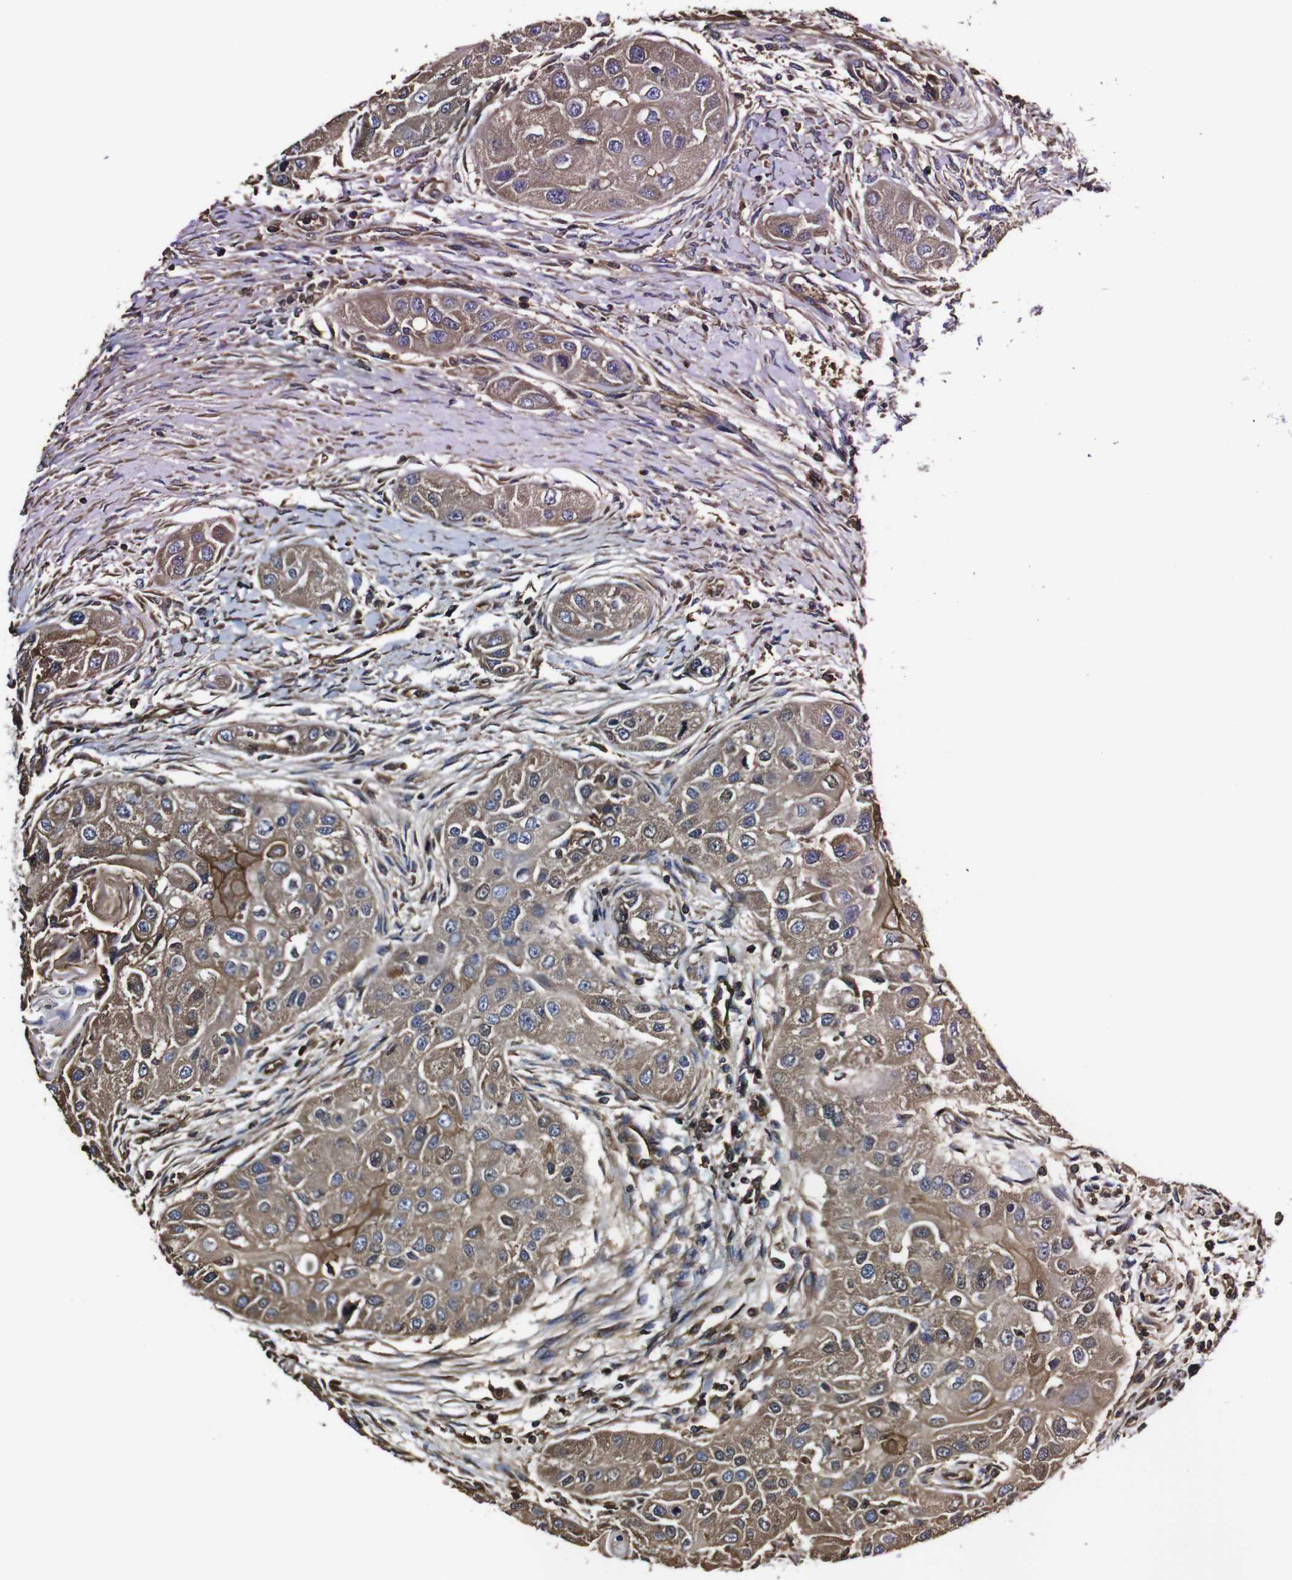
{"staining": {"intensity": "moderate", "quantity": ">75%", "location": "cytoplasmic/membranous"}, "tissue": "head and neck cancer", "cell_type": "Tumor cells", "image_type": "cancer", "snomed": [{"axis": "morphology", "description": "Normal tissue, NOS"}, {"axis": "morphology", "description": "Squamous cell carcinoma, NOS"}, {"axis": "topography", "description": "Skeletal muscle"}, {"axis": "topography", "description": "Head-Neck"}], "caption": "A brown stain highlights moderate cytoplasmic/membranous expression of a protein in head and neck cancer (squamous cell carcinoma) tumor cells.", "gene": "MSN", "patient": {"sex": "male", "age": 51}}